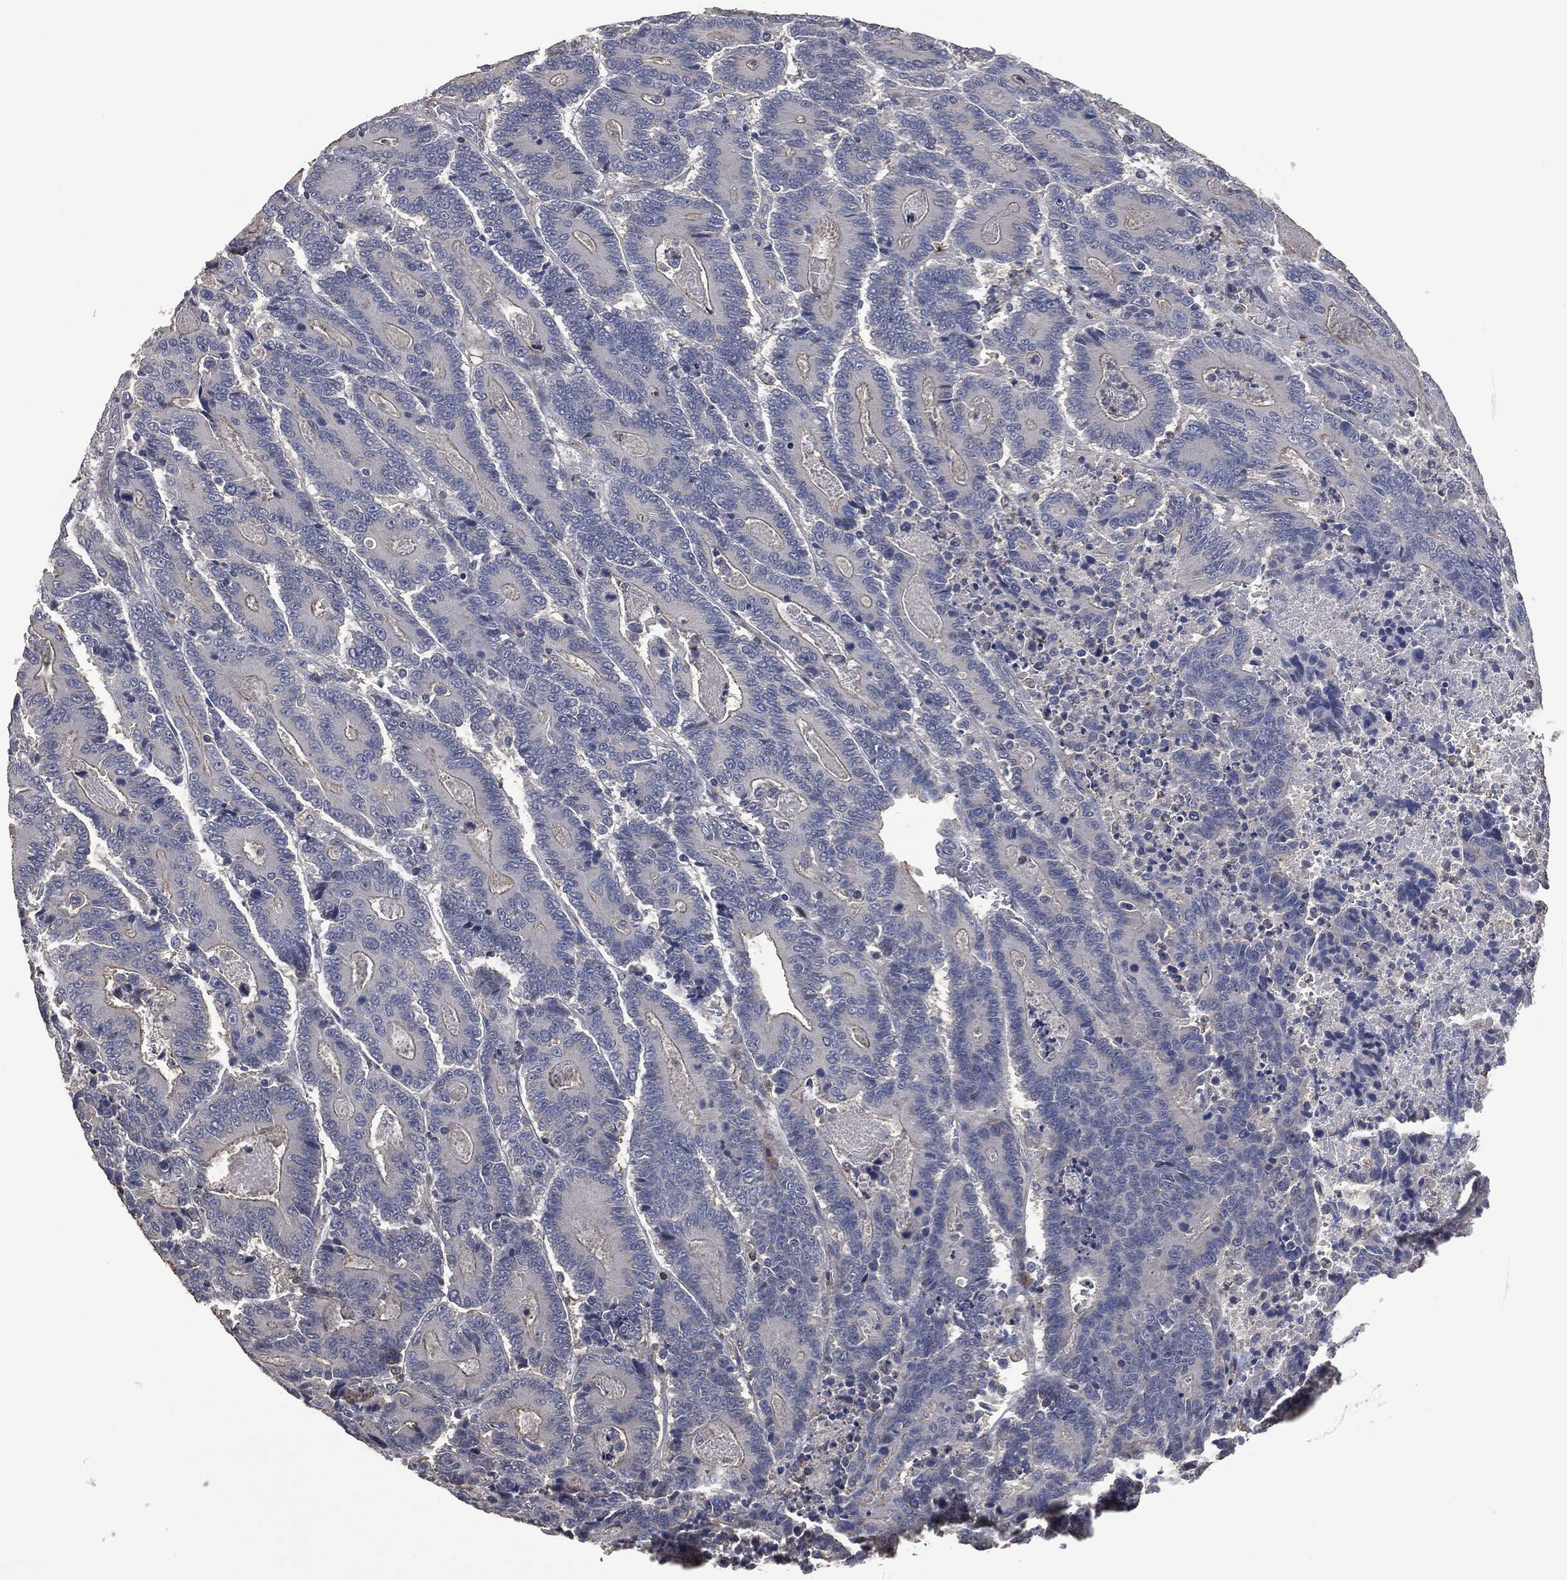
{"staining": {"intensity": "negative", "quantity": "none", "location": "none"}, "tissue": "colorectal cancer", "cell_type": "Tumor cells", "image_type": "cancer", "snomed": [{"axis": "morphology", "description": "Adenocarcinoma, NOS"}, {"axis": "topography", "description": "Colon"}], "caption": "This is a photomicrograph of immunohistochemistry (IHC) staining of colorectal adenocarcinoma, which shows no expression in tumor cells.", "gene": "MSLN", "patient": {"sex": "male", "age": 83}}